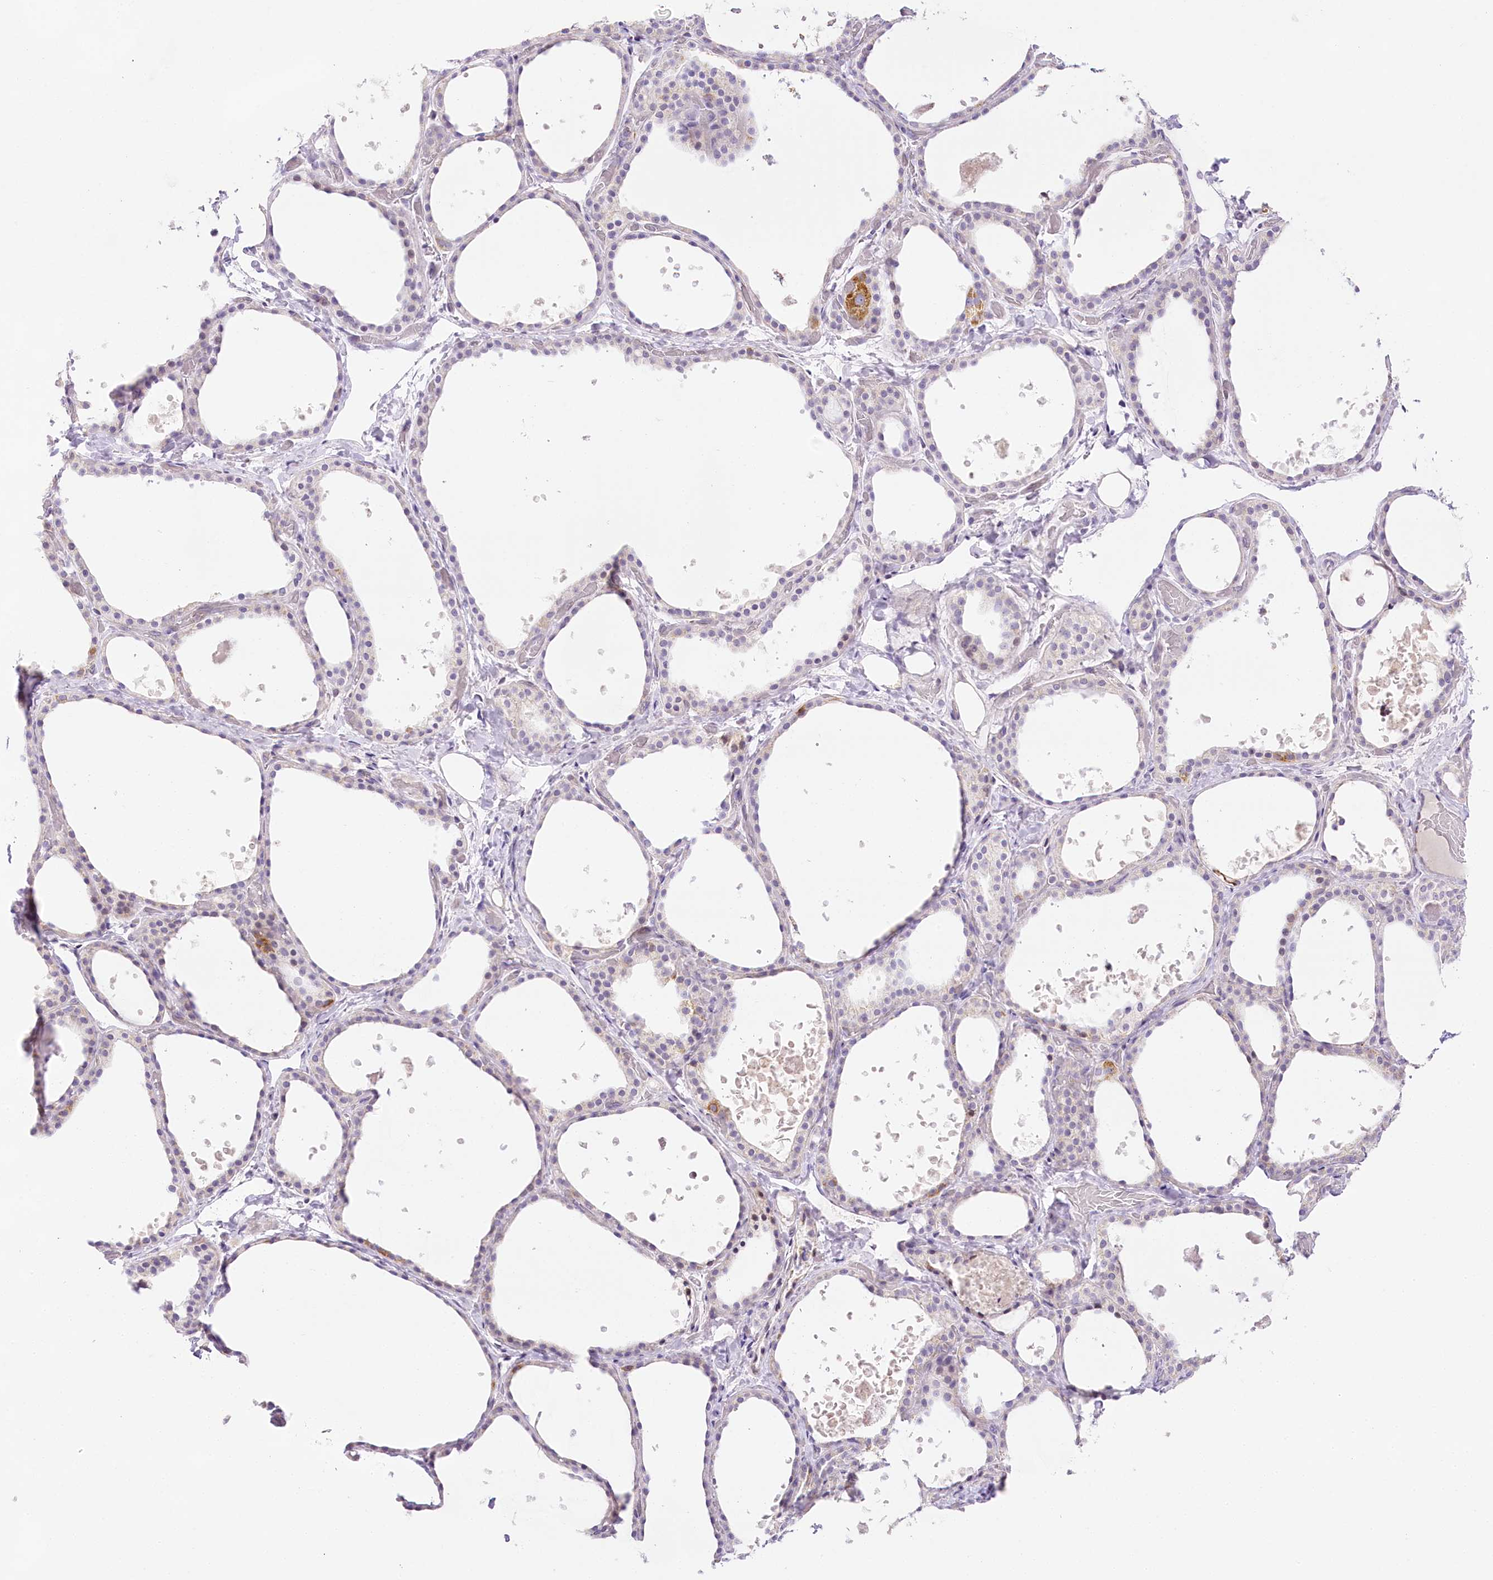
{"staining": {"intensity": "negative", "quantity": "none", "location": "none"}, "tissue": "thyroid gland", "cell_type": "Glandular cells", "image_type": "normal", "snomed": [{"axis": "morphology", "description": "Normal tissue, NOS"}, {"axis": "topography", "description": "Thyroid gland"}], "caption": "The immunohistochemistry micrograph has no significant positivity in glandular cells of thyroid gland. The staining was performed using DAB (3,3'-diaminobenzidine) to visualize the protein expression in brown, while the nuclei were stained in blue with hematoxylin (Magnification: 20x).", "gene": "CCDC30", "patient": {"sex": "female", "age": 44}}